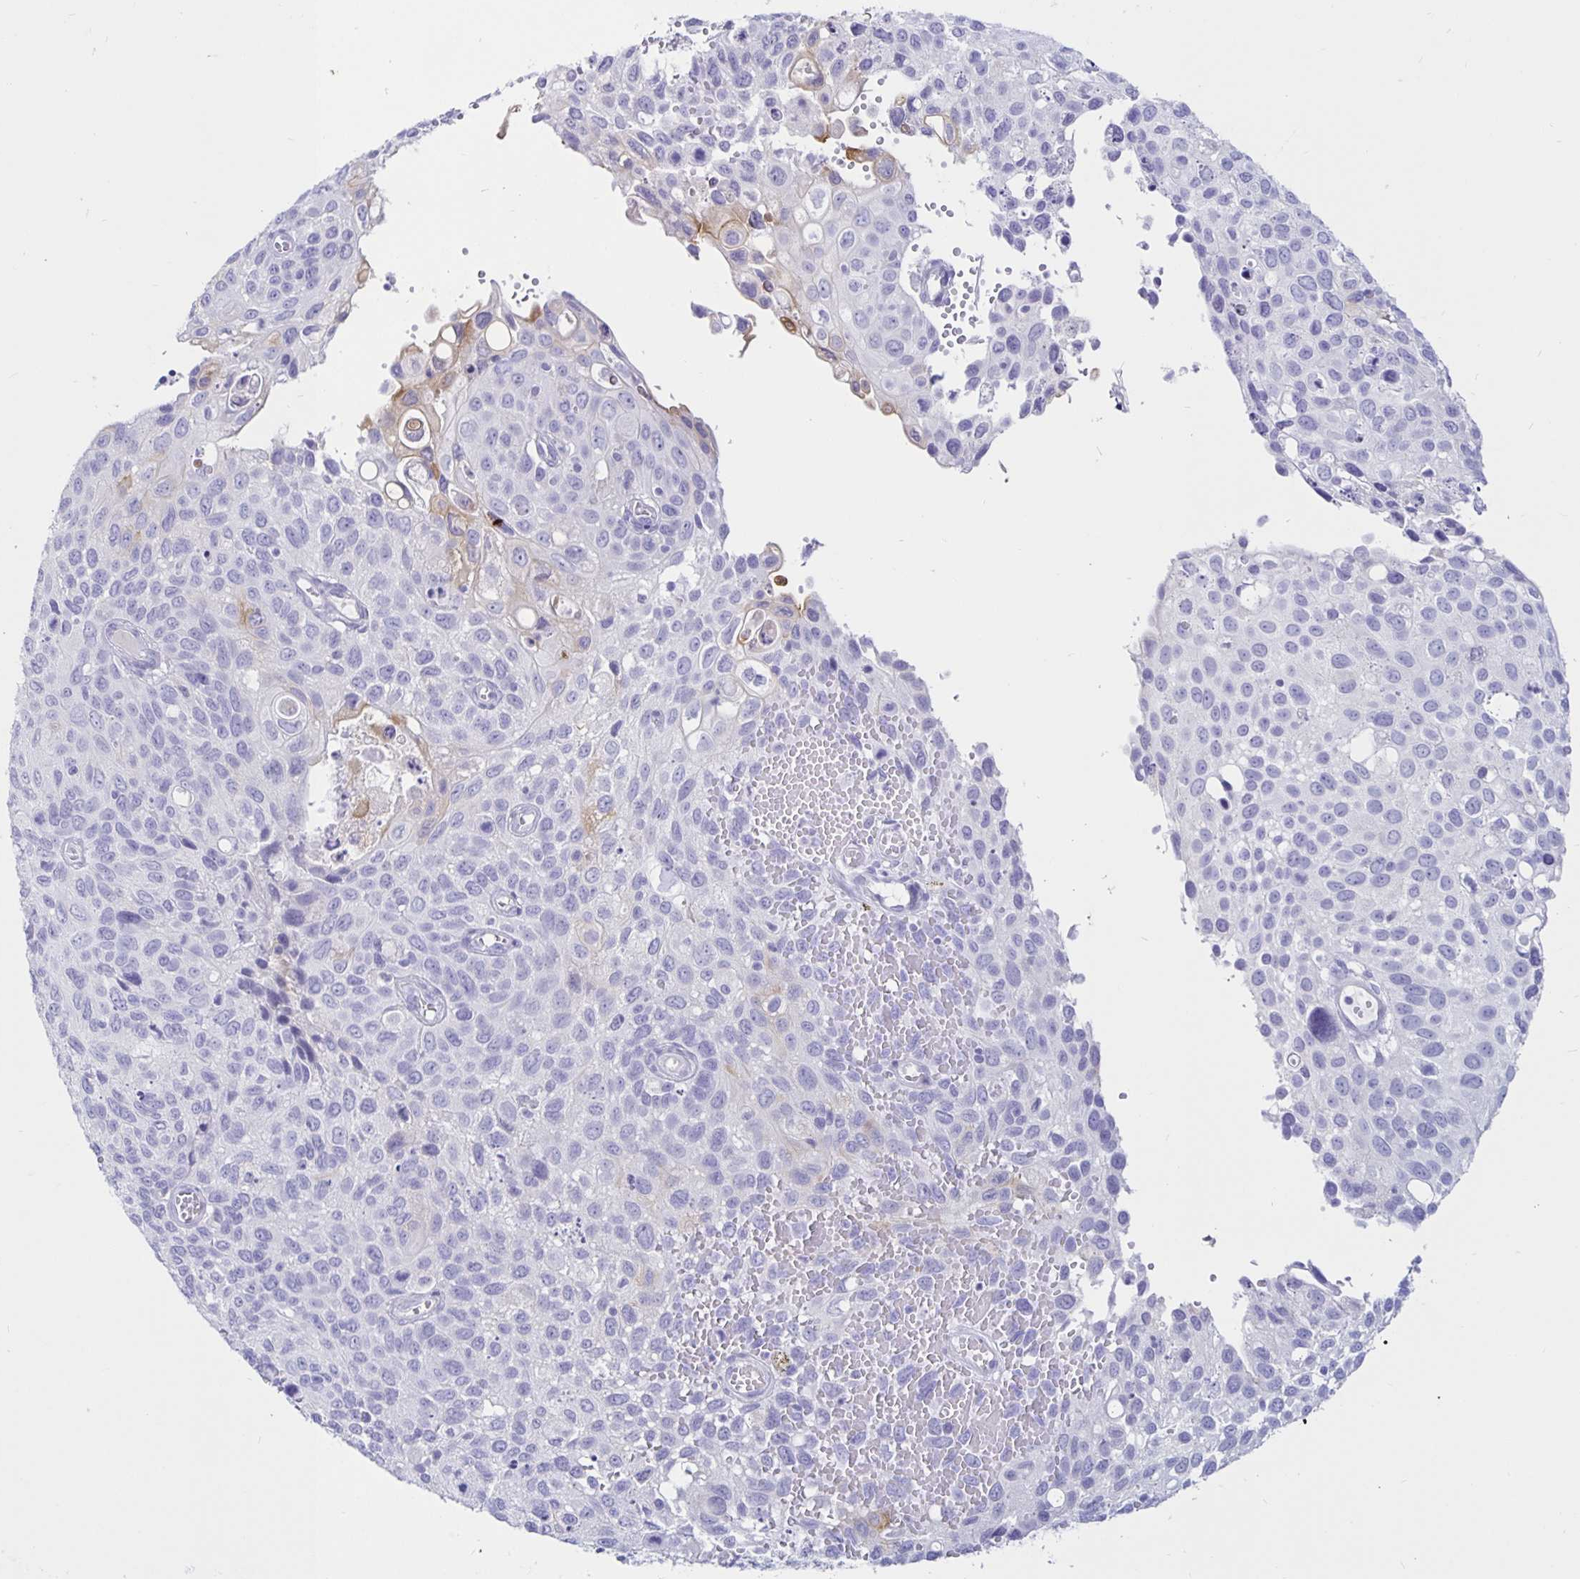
{"staining": {"intensity": "negative", "quantity": "none", "location": "none"}, "tissue": "cervical cancer", "cell_type": "Tumor cells", "image_type": "cancer", "snomed": [{"axis": "morphology", "description": "Squamous cell carcinoma, NOS"}, {"axis": "topography", "description": "Cervix"}], "caption": "Immunohistochemical staining of human cervical cancer demonstrates no significant expression in tumor cells.", "gene": "TIMP1", "patient": {"sex": "female", "age": 70}}